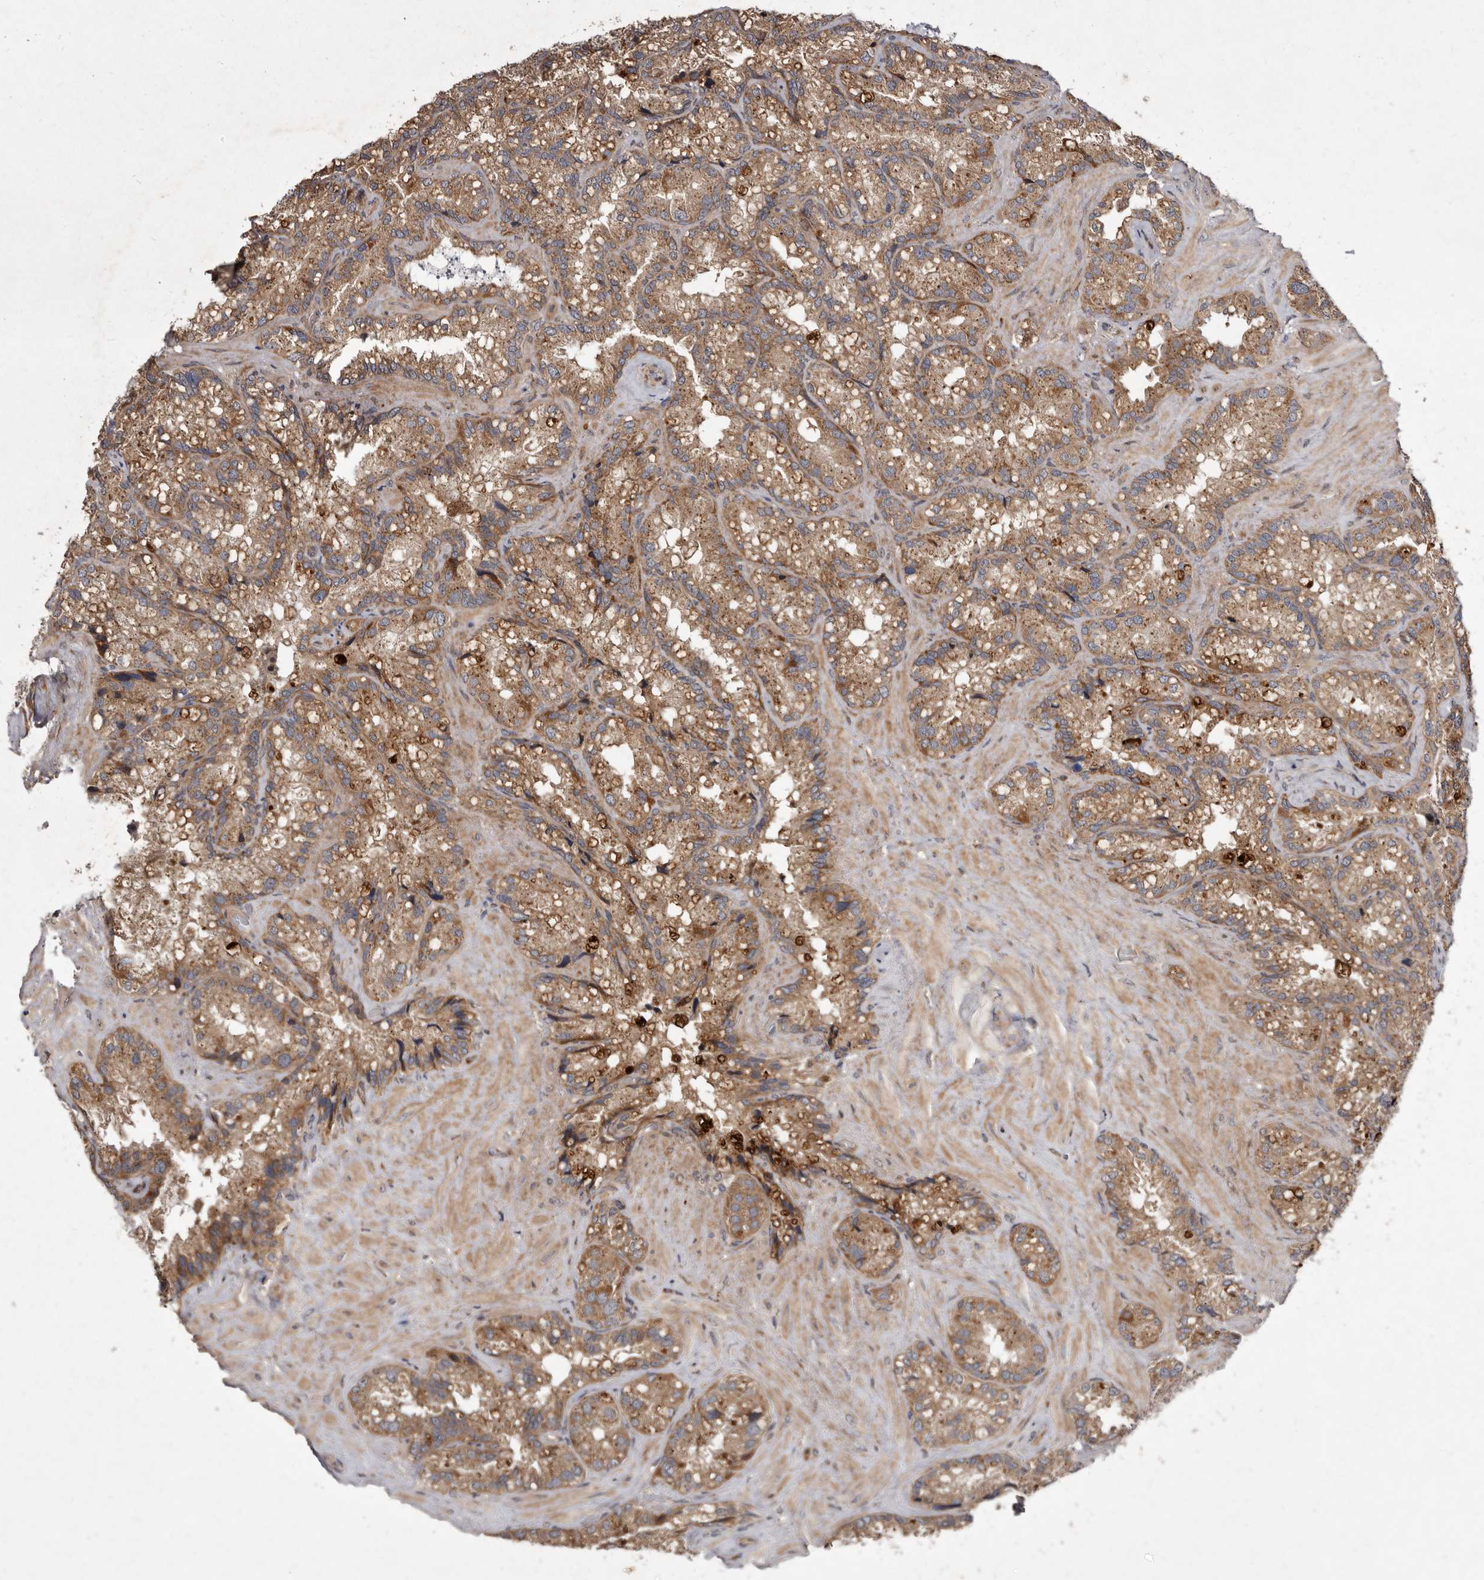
{"staining": {"intensity": "moderate", "quantity": ">75%", "location": "cytoplasmic/membranous"}, "tissue": "seminal vesicle", "cell_type": "Glandular cells", "image_type": "normal", "snomed": [{"axis": "morphology", "description": "Normal tissue, NOS"}, {"axis": "topography", "description": "Prostate"}, {"axis": "topography", "description": "Seminal veicle"}], "caption": "This histopathology image exhibits unremarkable seminal vesicle stained with IHC to label a protein in brown. The cytoplasmic/membranous of glandular cells show moderate positivity for the protein. Nuclei are counter-stained blue.", "gene": "FLAD1", "patient": {"sex": "male", "age": 68}}